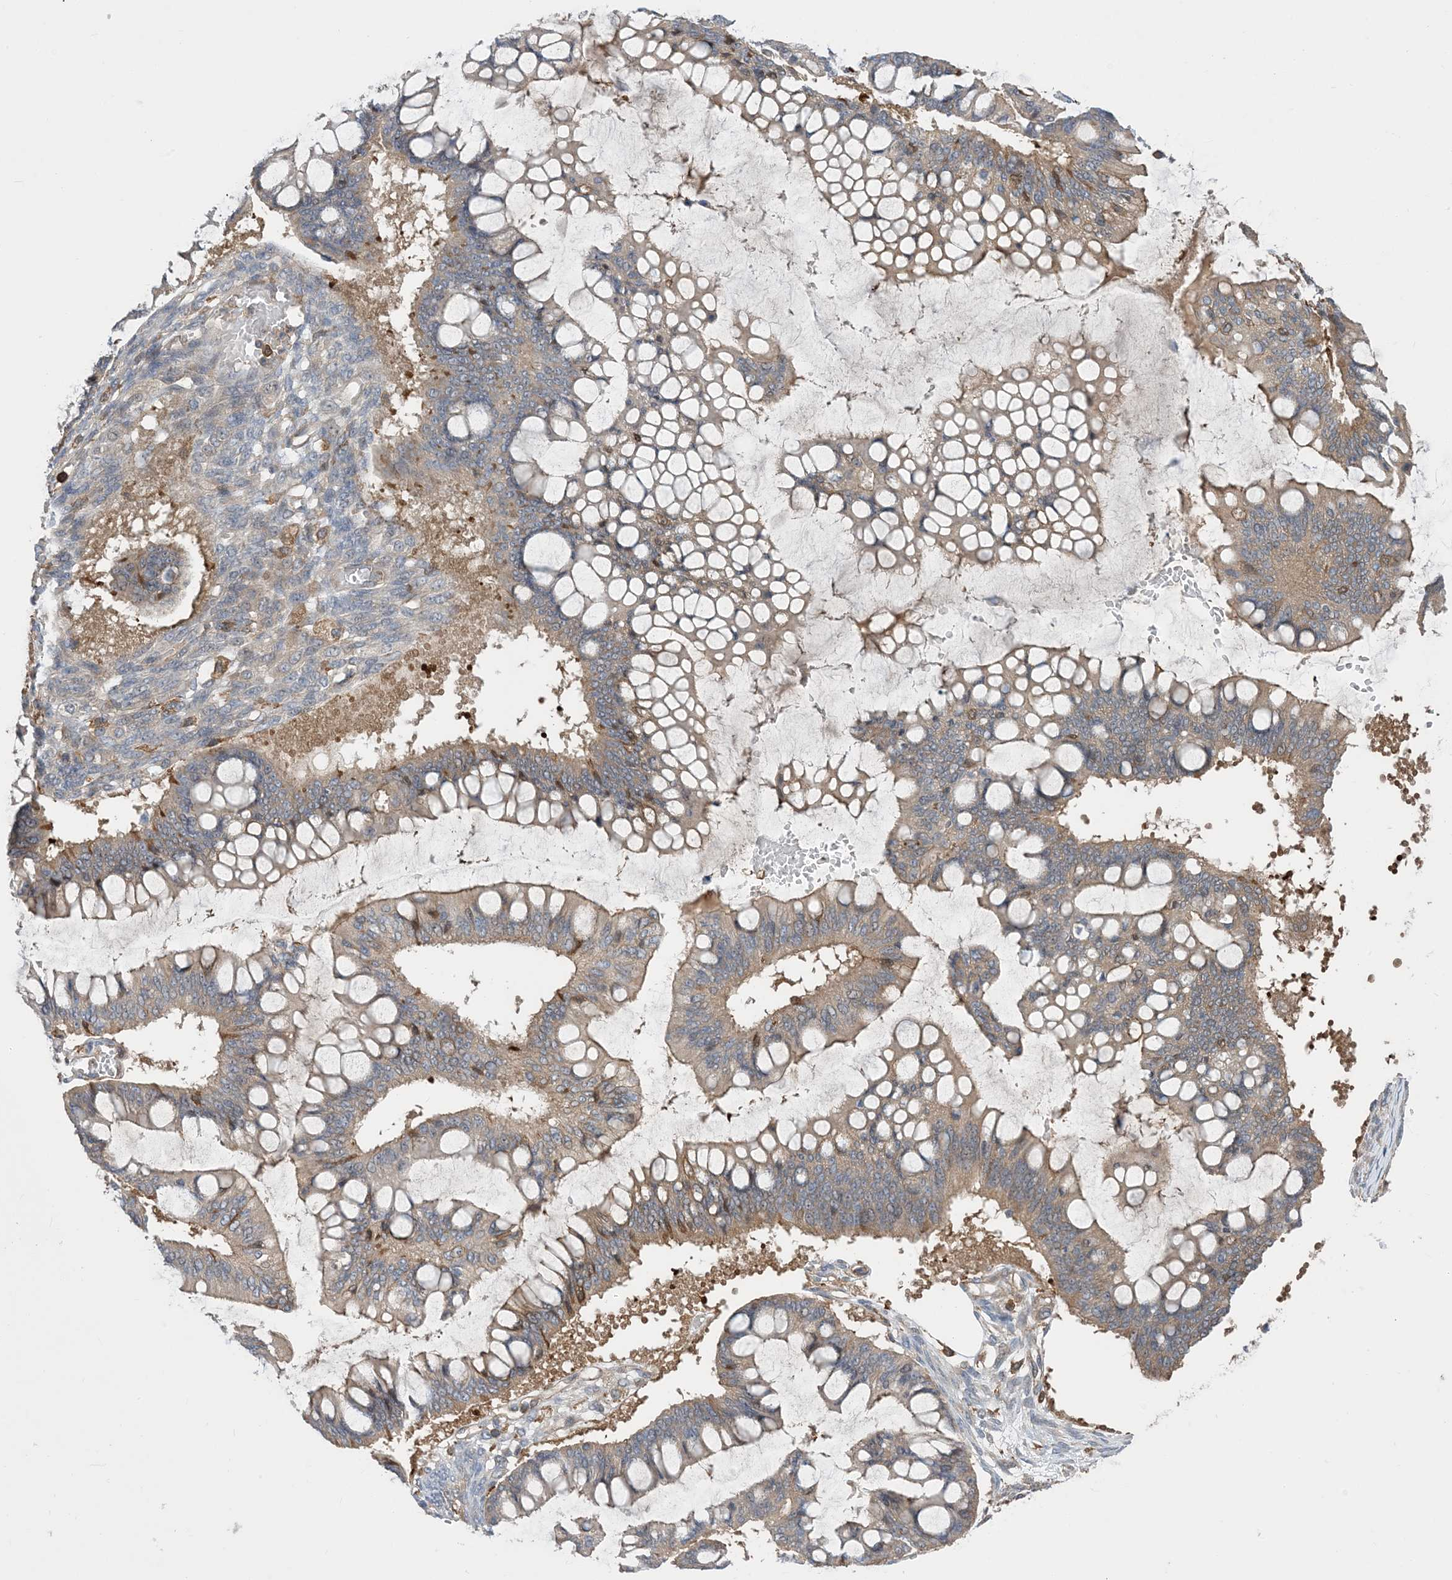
{"staining": {"intensity": "weak", "quantity": "<25%", "location": "cytoplasmic/membranous"}, "tissue": "ovarian cancer", "cell_type": "Tumor cells", "image_type": "cancer", "snomed": [{"axis": "morphology", "description": "Cystadenocarcinoma, mucinous, NOS"}, {"axis": "topography", "description": "Ovary"}], "caption": "Ovarian mucinous cystadenocarcinoma stained for a protein using immunohistochemistry shows no positivity tumor cells.", "gene": "HS1BP3", "patient": {"sex": "female", "age": 73}}